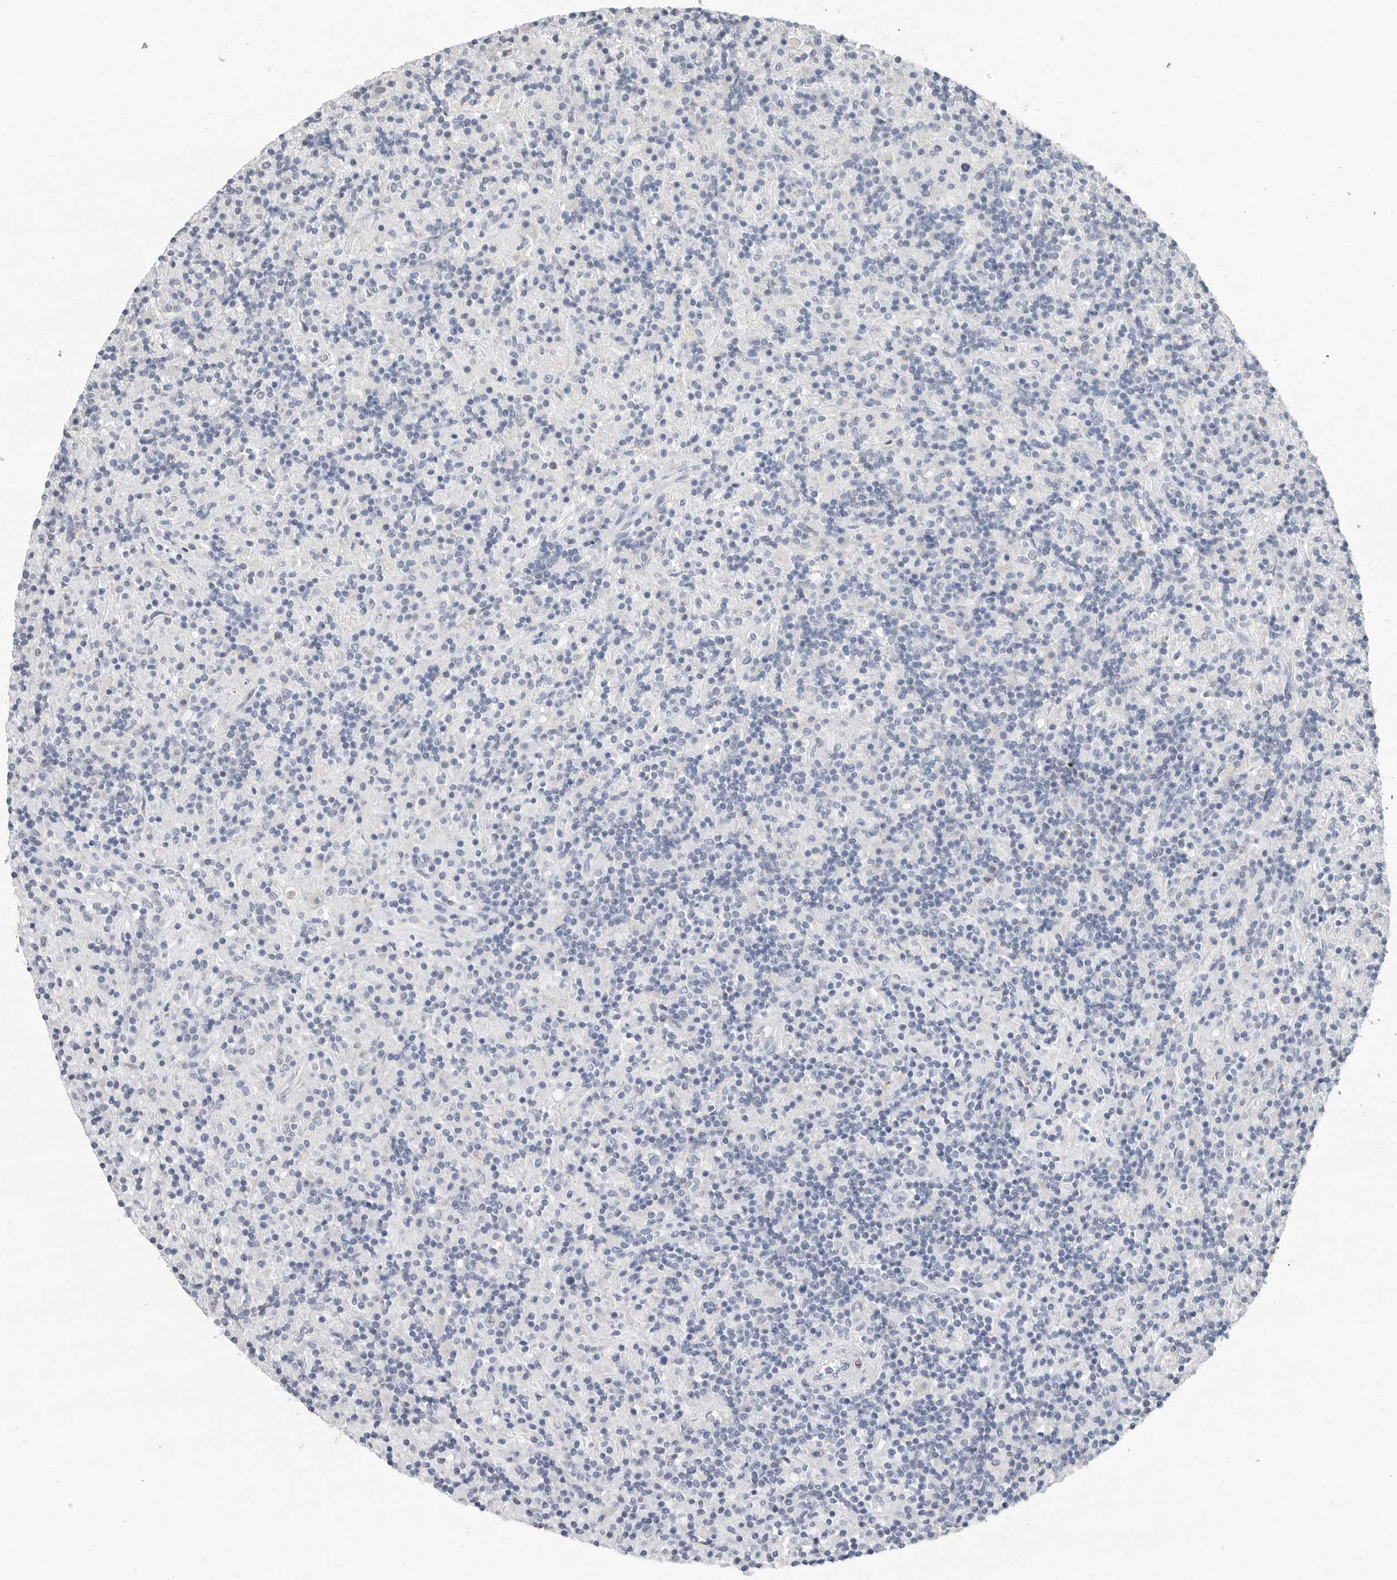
{"staining": {"intensity": "negative", "quantity": "none", "location": "none"}, "tissue": "lymphoma", "cell_type": "Tumor cells", "image_type": "cancer", "snomed": [{"axis": "morphology", "description": "Hodgkin's disease, NOS"}, {"axis": "topography", "description": "Lymph node"}], "caption": "Protein analysis of lymphoma exhibits no significant staining in tumor cells.", "gene": "PLN", "patient": {"sex": "male", "age": 70}}